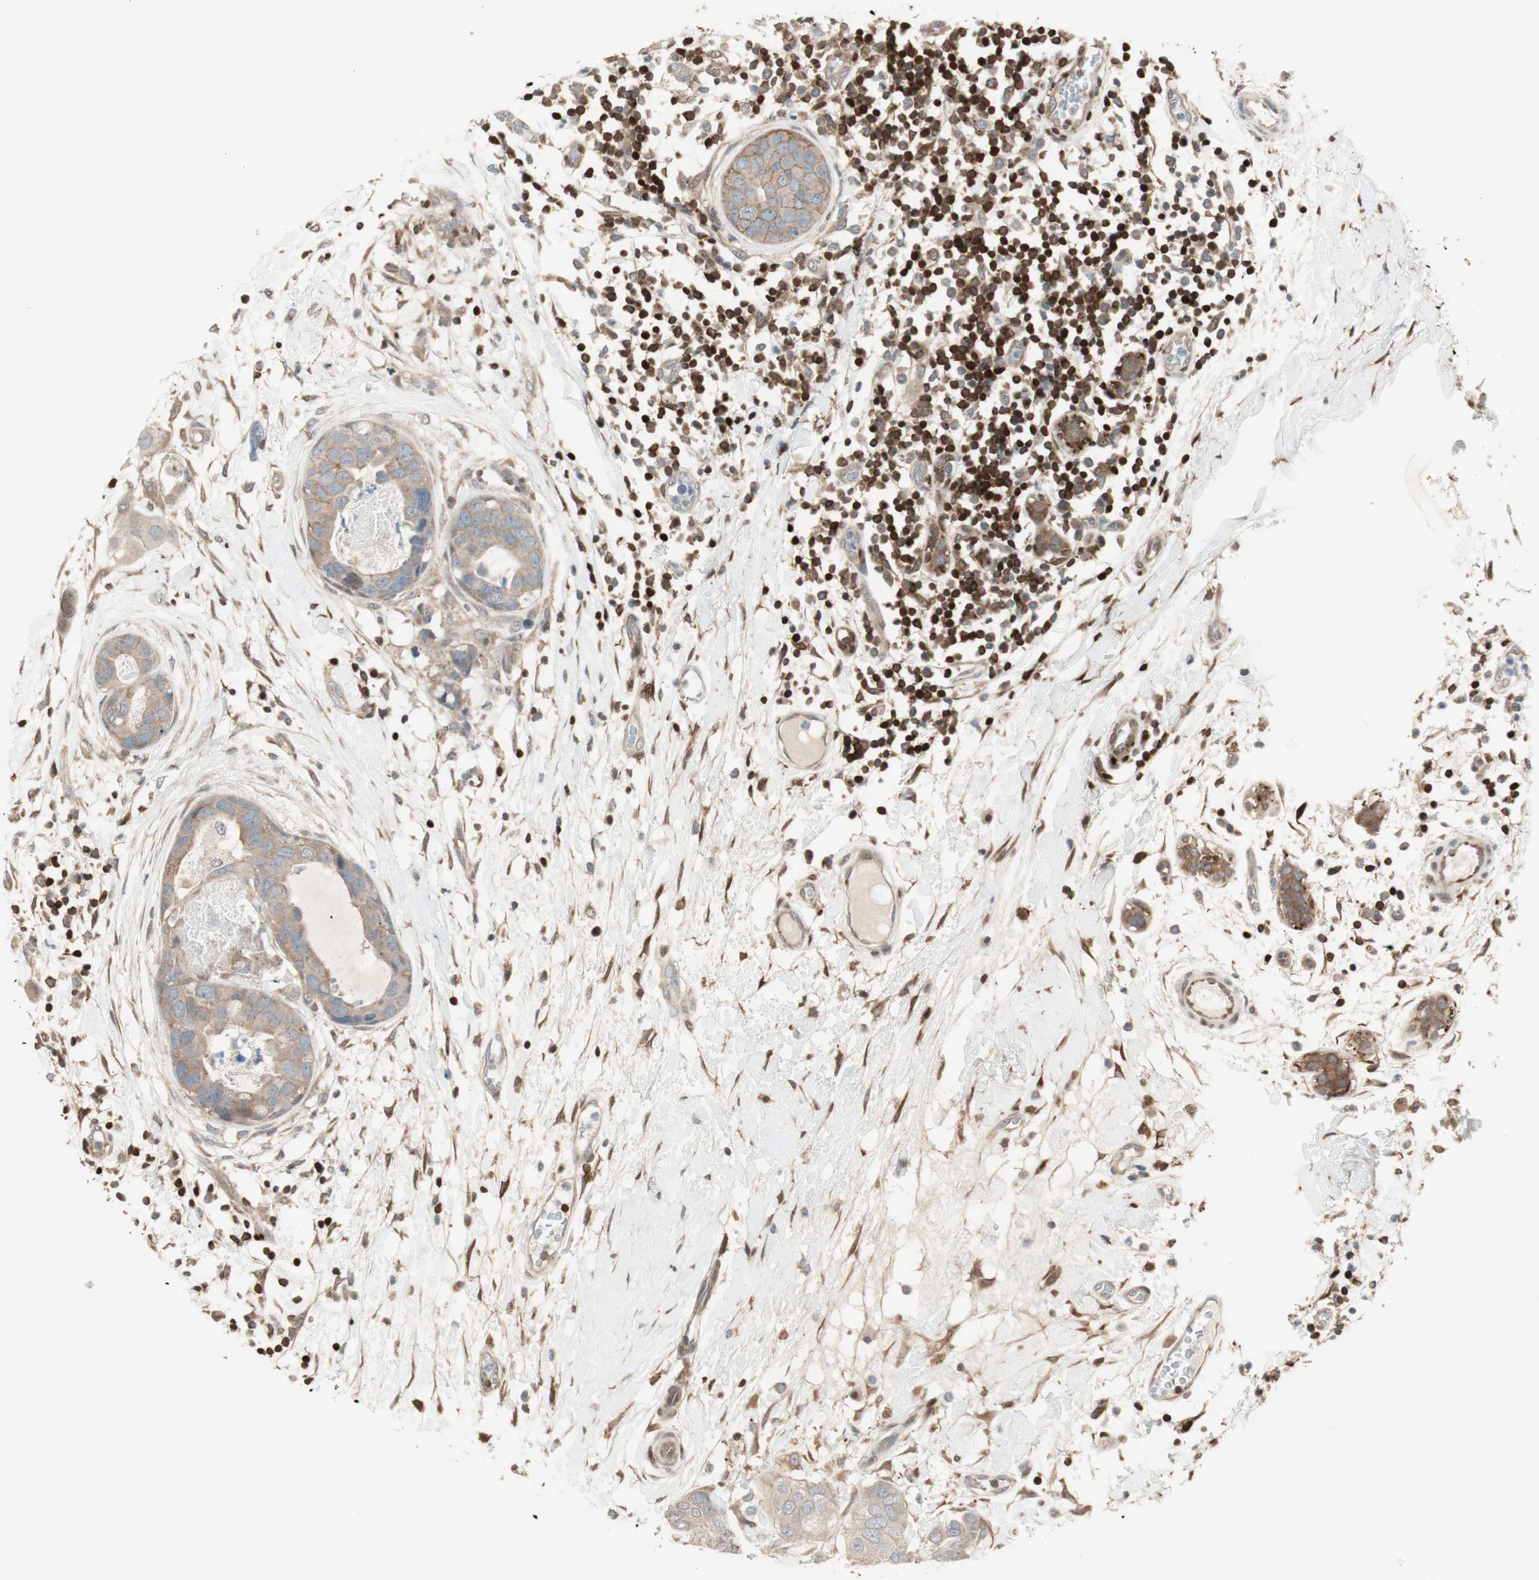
{"staining": {"intensity": "moderate", "quantity": ">75%", "location": "cytoplasmic/membranous"}, "tissue": "breast cancer", "cell_type": "Tumor cells", "image_type": "cancer", "snomed": [{"axis": "morphology", "description": "Duct carcinoma"}, {"axis": "topography", "description": "Breast"}], "caption": "Moderate cytoplasmic/membranous staining is present in about >75% of tumor cells in breast cancer.", "gene": "BIN1", "patient": {"sex": "female", "age": 40}}